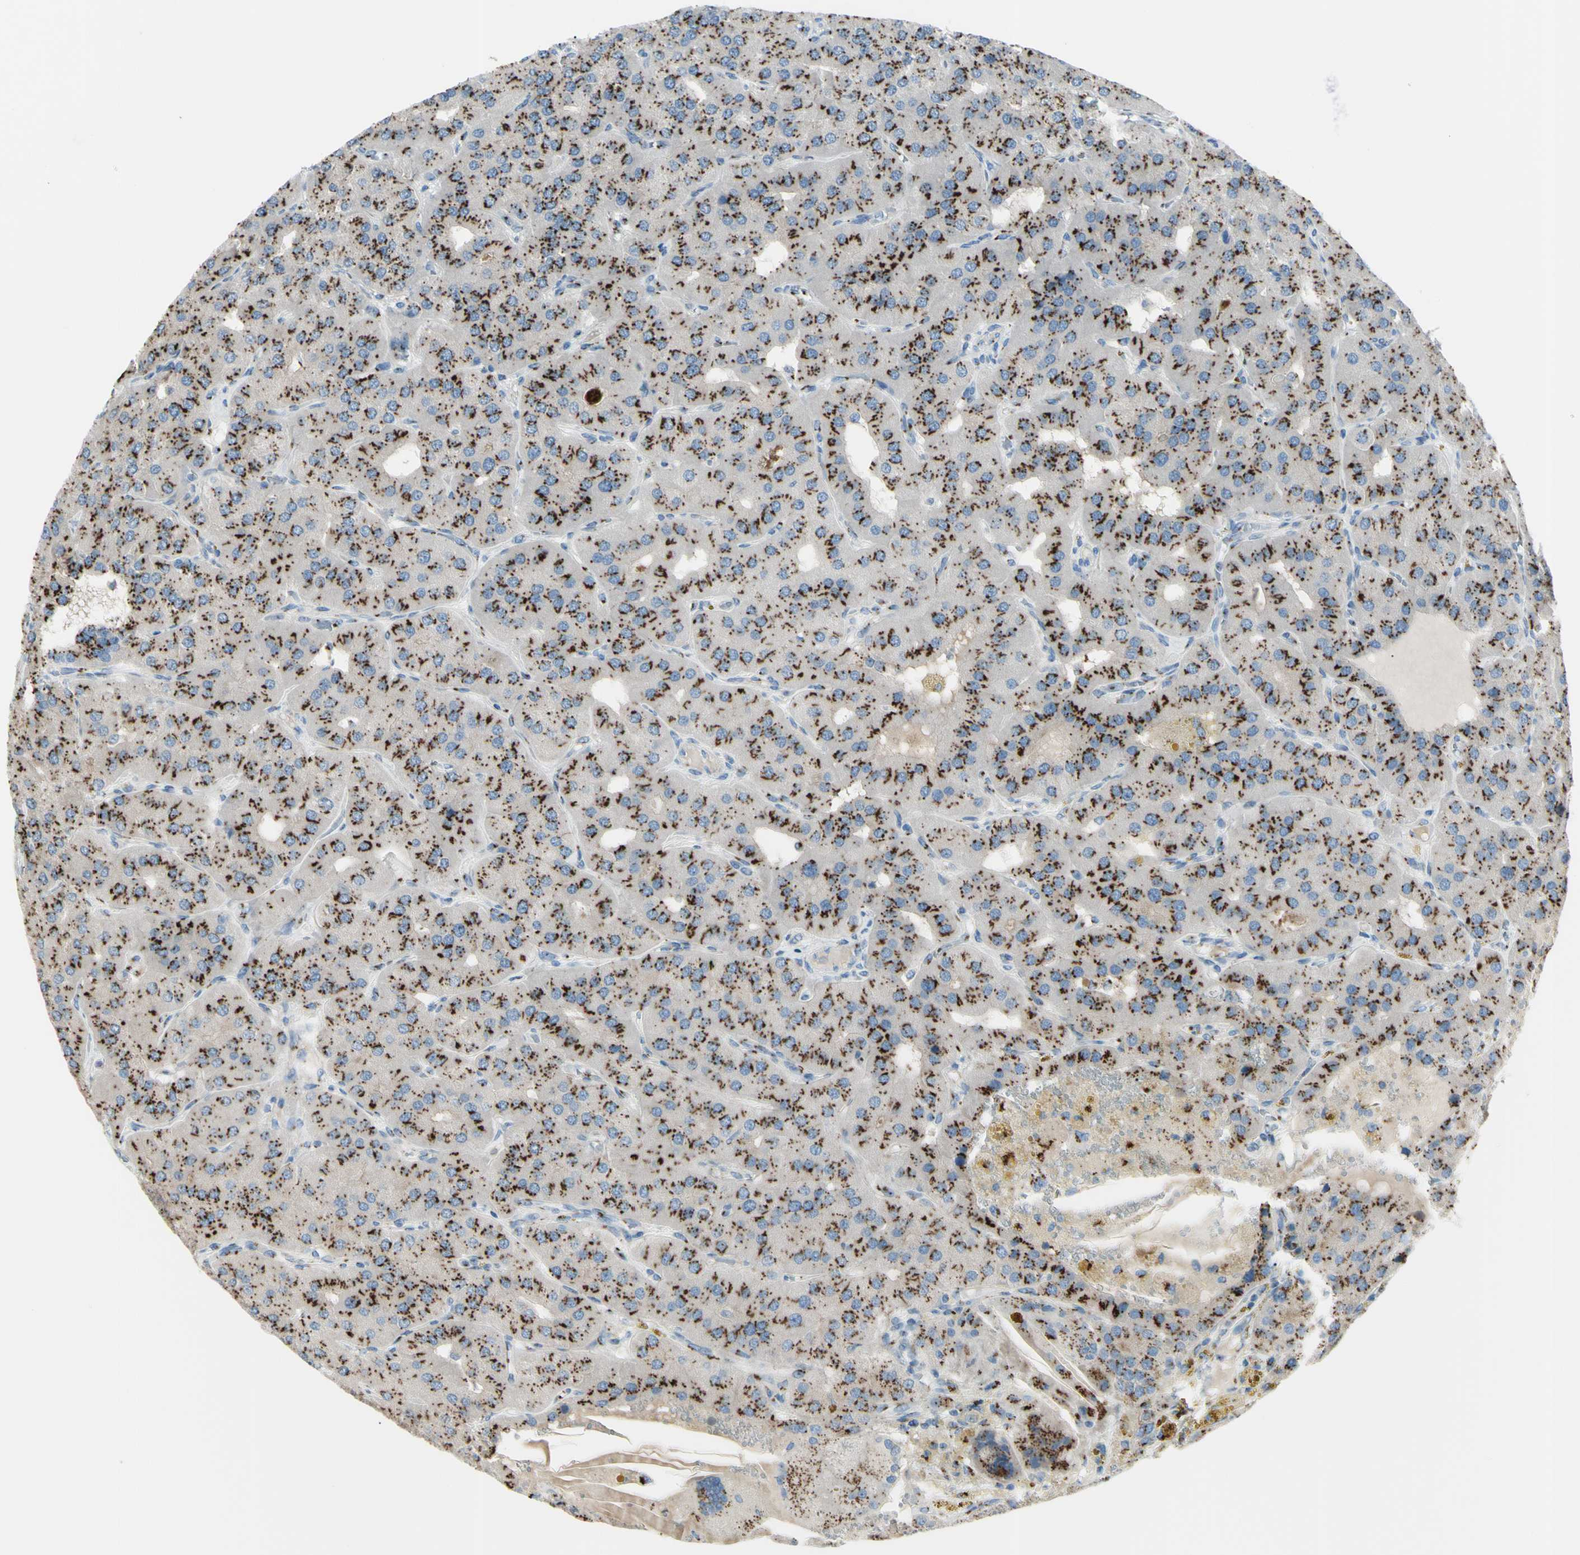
{"staining": {"intensity": "strong", "quantity": ">75%", "location": "cytoplasmic/membranous"}, "tissue": "parathyroid gland", "cell_type": "Glandular cells", "image_type": "normal", "snomed": [{"axis": "morphology", "description": "Normal tissue, NOS"}, {"axis": "morphology", "description": "Adenoma, NOS"}, {"axis": "topography", "description": "Parathyroid gland"}], "caption": "IHC (DAB) staining of benign human parathyroid gland exhibits strong cytoplasmic/membranous protein positivity in about >75% of glandular cells.", "gene": "B4GALT1", "patient": {"sex": "female", "age": 86}}